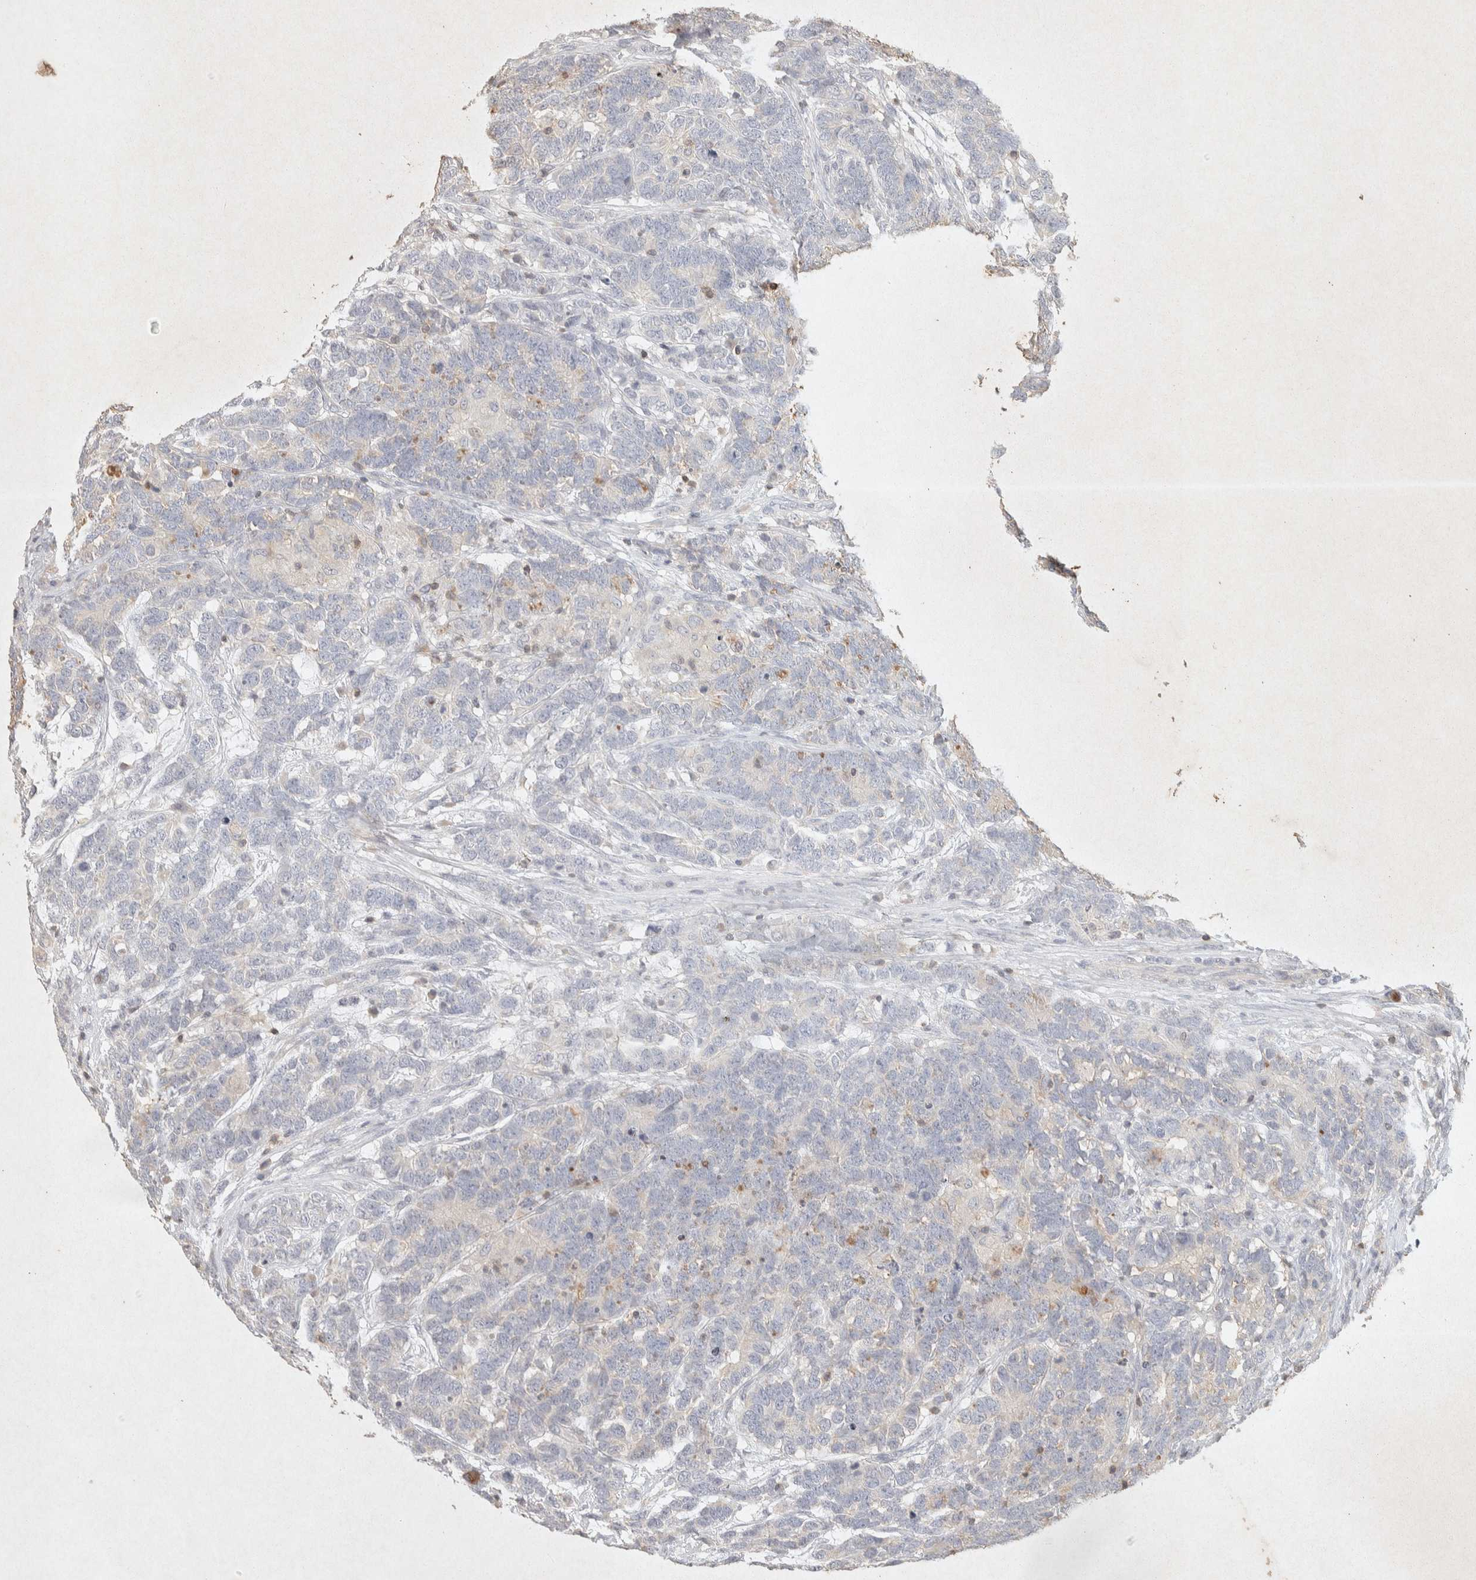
{"staining": {"intensity": "negative", "quantity": "none", "location": "none"}, "tissue": "testis cancer", "cell_type": "Tumor cells", "image_type": "cancer", "snomed": [{"axis": "morphology", "description": "Carcinoma, Embryonal, NOS"}, {"axis": "topography", "description": "Testis"}], "caption": "Tumor cells show no significant positivity in testis cancer (embryonal carcinoma).", "gene": "RAC2", "patient": {"sex": "male", "age": 26}}